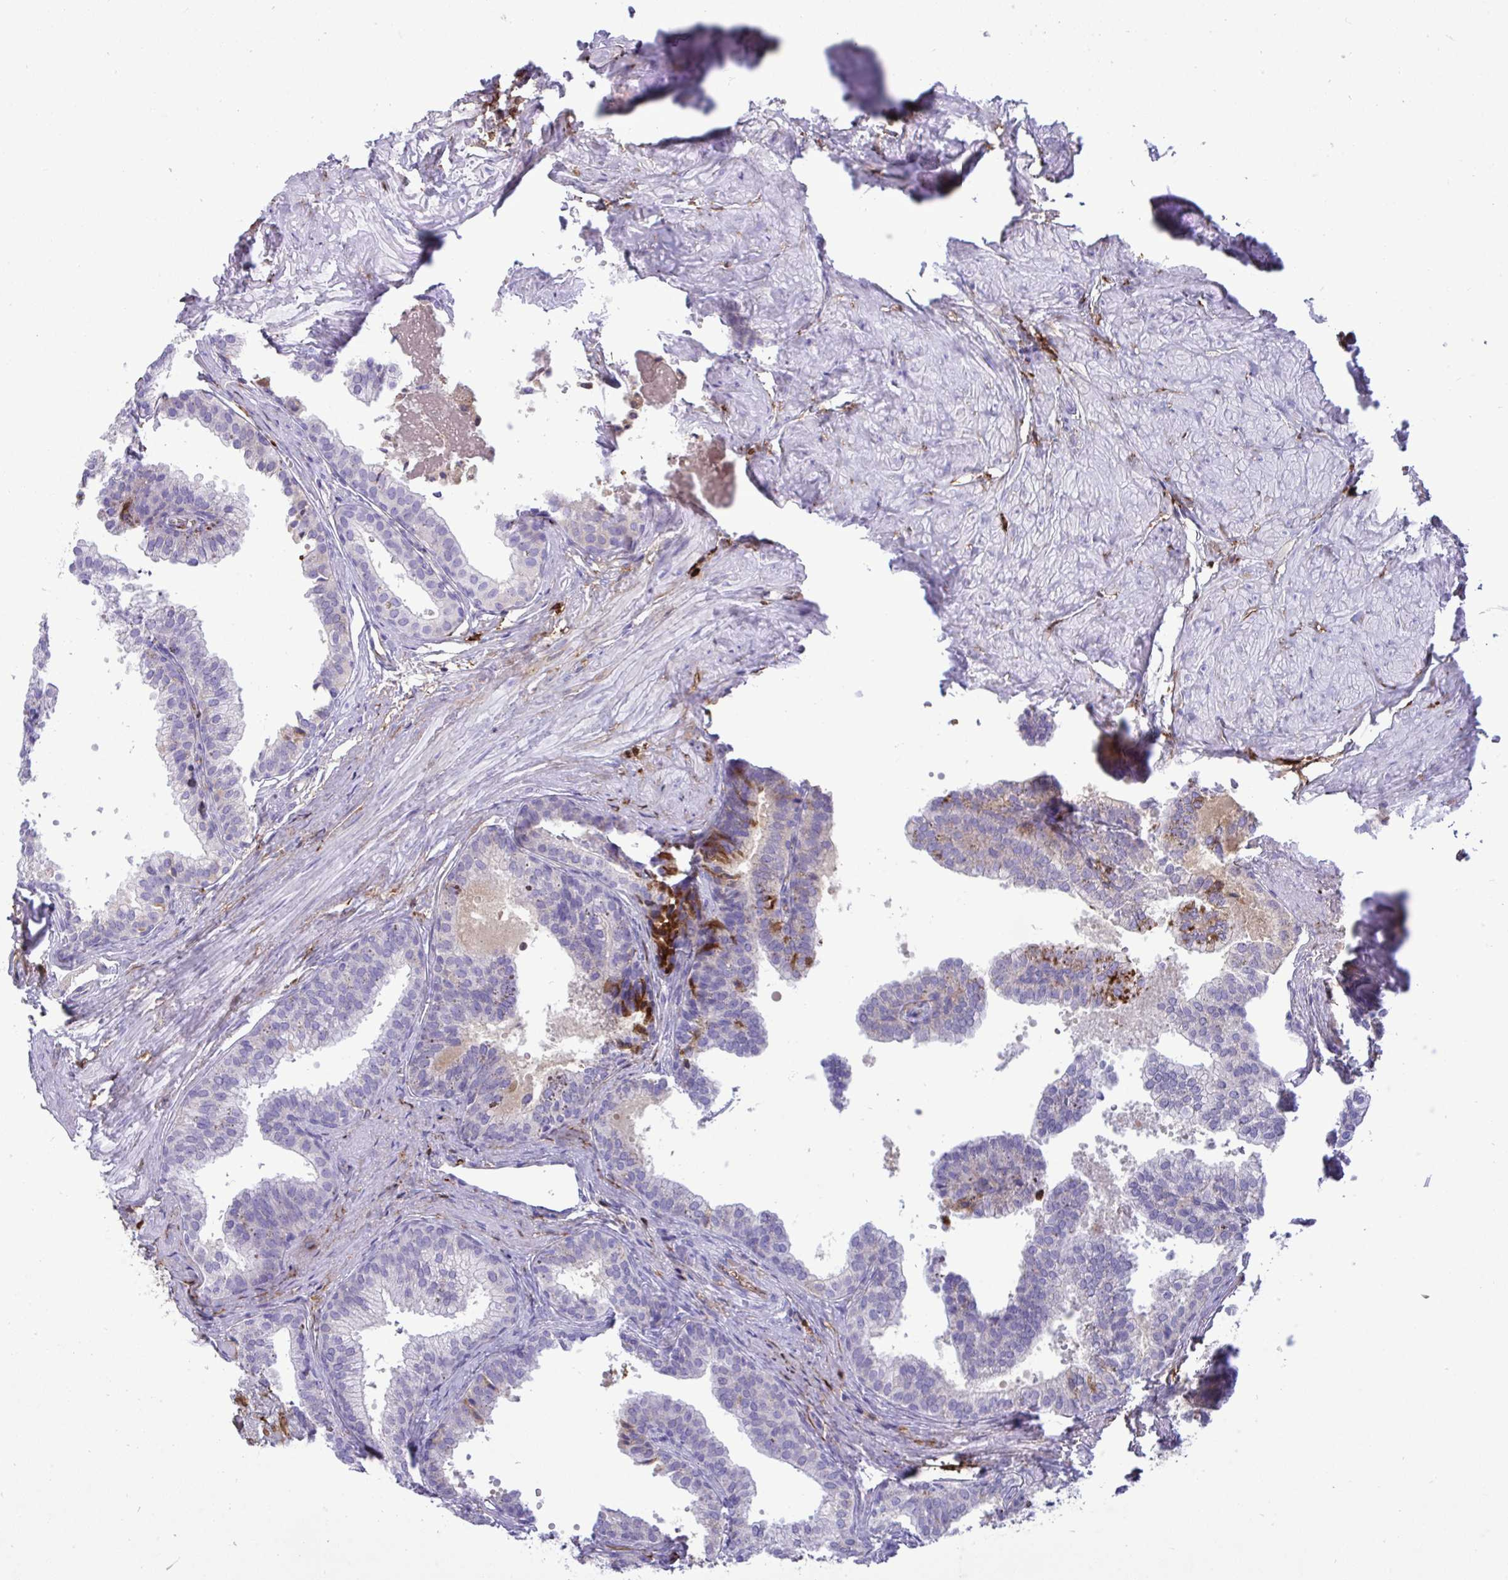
{"staining": {"intensity": "weak", "quantity": "<25%", "location": "cytoplasmic/membranous"}, "tissue": "prostate", "cell_type": "Glandular cells", "image_type": "normal", "snomed": [{"axis": "morphology", "description": "Normal tissue, NOS"}, {"axis": "topography", "description": "Prostate"}, {"axis": "topography", "description": "Peripheral nerve tissue"}], "caption": "Immunohistochemical staining of unremarkable prostate shows no significant positivity in glandular cells.", "gene": "F2", "patient": {"sex": "male", "age": 55}}